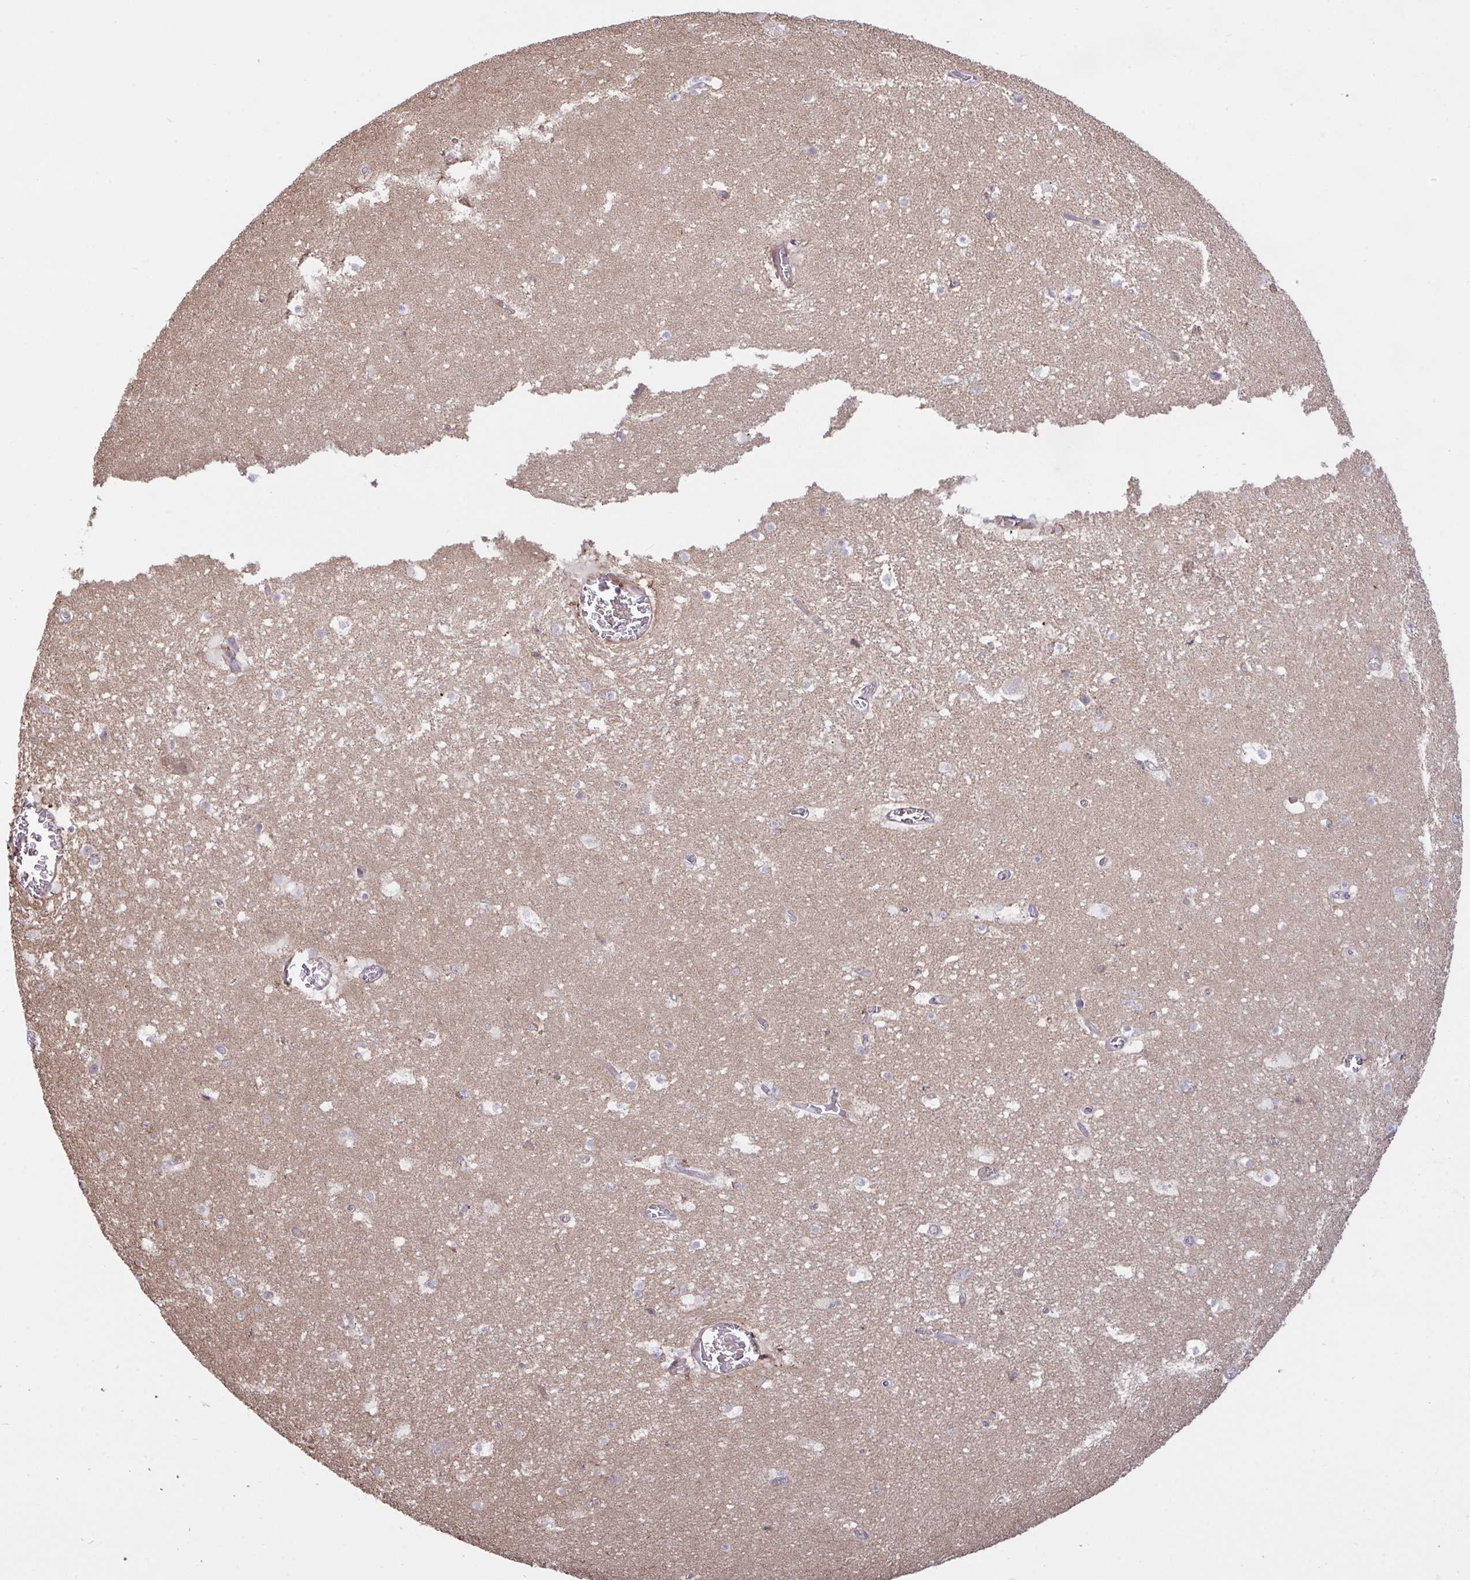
{"staining": {"intensity": "negative", "quantity": "none", "location": "none"}, "tissue": "hippocampus", "cell_type": "Glial cells", "image_type": "normal", "snomed": [{"axis": "morphology", "description": "Normal tissue, NOS"}, {"axis": "topography", "description": "Hippocampus"}], "caption": "A photomicrograph of hippocampus stained for a protein exhibits no brown staining in glial cells.", "gene": "IL1R1", "patient": {"sex": "female", "age": 42}}